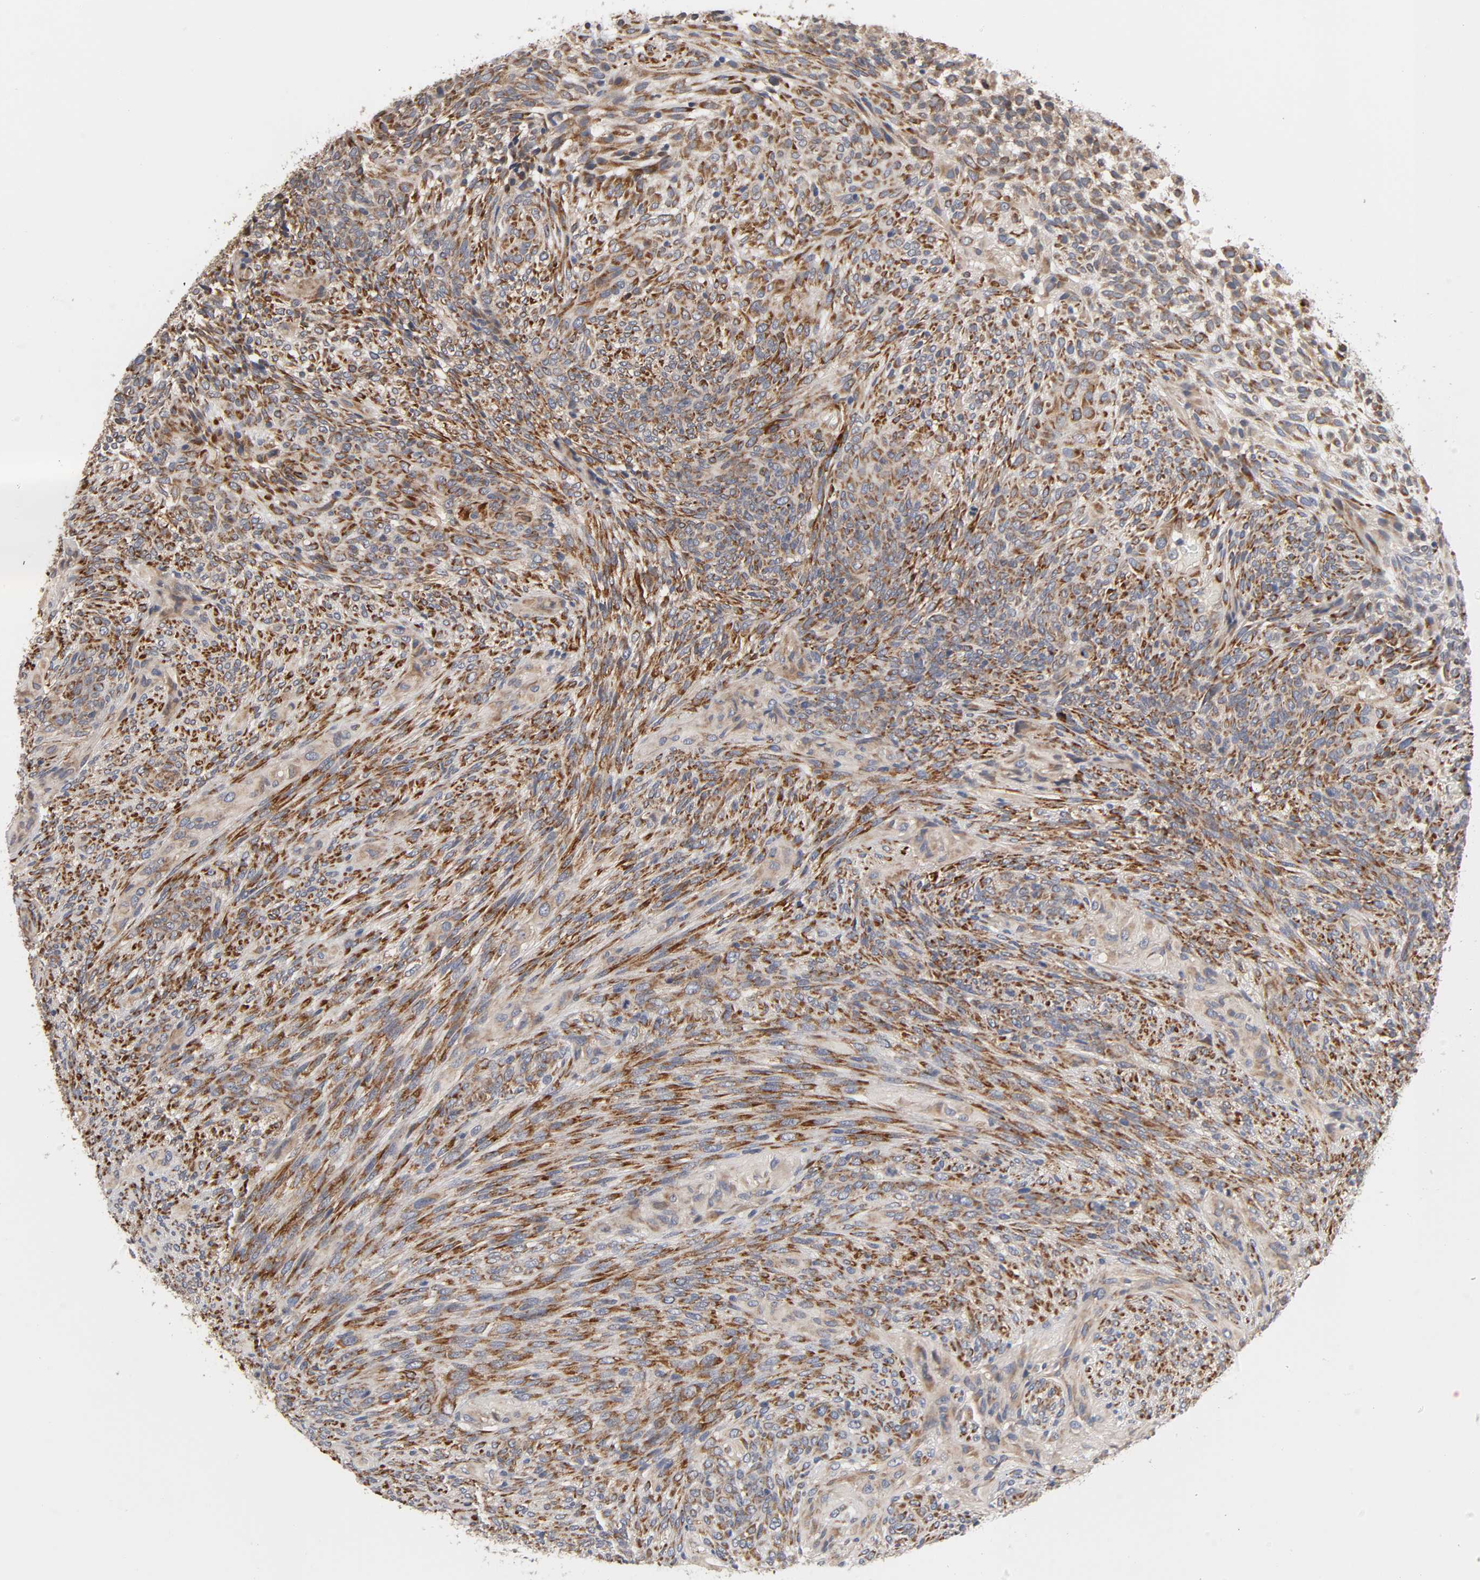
{"staining": {"intensity": "strong", "quantity": ">75%", "location": "cytoplasmic/membranous"}, "tissue": "glioma", "cell_type": "Tumor cells", "image_type": "cancer", "snomed": [{"axis": "morphology", "description": "Glioma, malignant, High grade"}, {"axis": "topography", "description": "Cerebral cortex"}], "caption": "Glioma tissue displays strong cytoplasmic/membranous expression in approximately >75% of tumor cells", "gene": "HDLBP", "patient": {"sex": "female", "age": 55}}